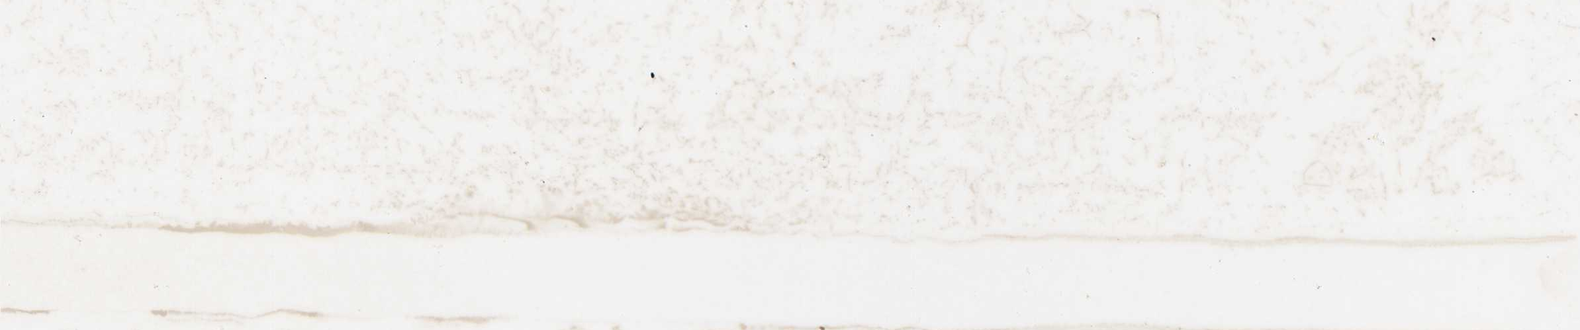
{"staining": {"intensity": "moderate", "quantity": ">75%", "location": "cytoplasmic/membranous"}, "tissue": "endometrium", "cell_type": "Cells in endometrial stroma", "image_type": "normal", "snomed": [{"axis": "morphology", "description": "Normal tissue, NOS"}, {"axis": "topography", "description": "Endometrium"}], "caption": "Cells in endometrial stroma exhibit medium levels of moderate cytoplasmic/membranous staining in about >75% of cells in unremarkable endometrium. The protein is stained brown, and the nuclei are stained in blue (DAB IHC with brightfield microscopy, high magnification).", "gene": "ANXA6", "patient": {"sex": "female", "age": 57}}